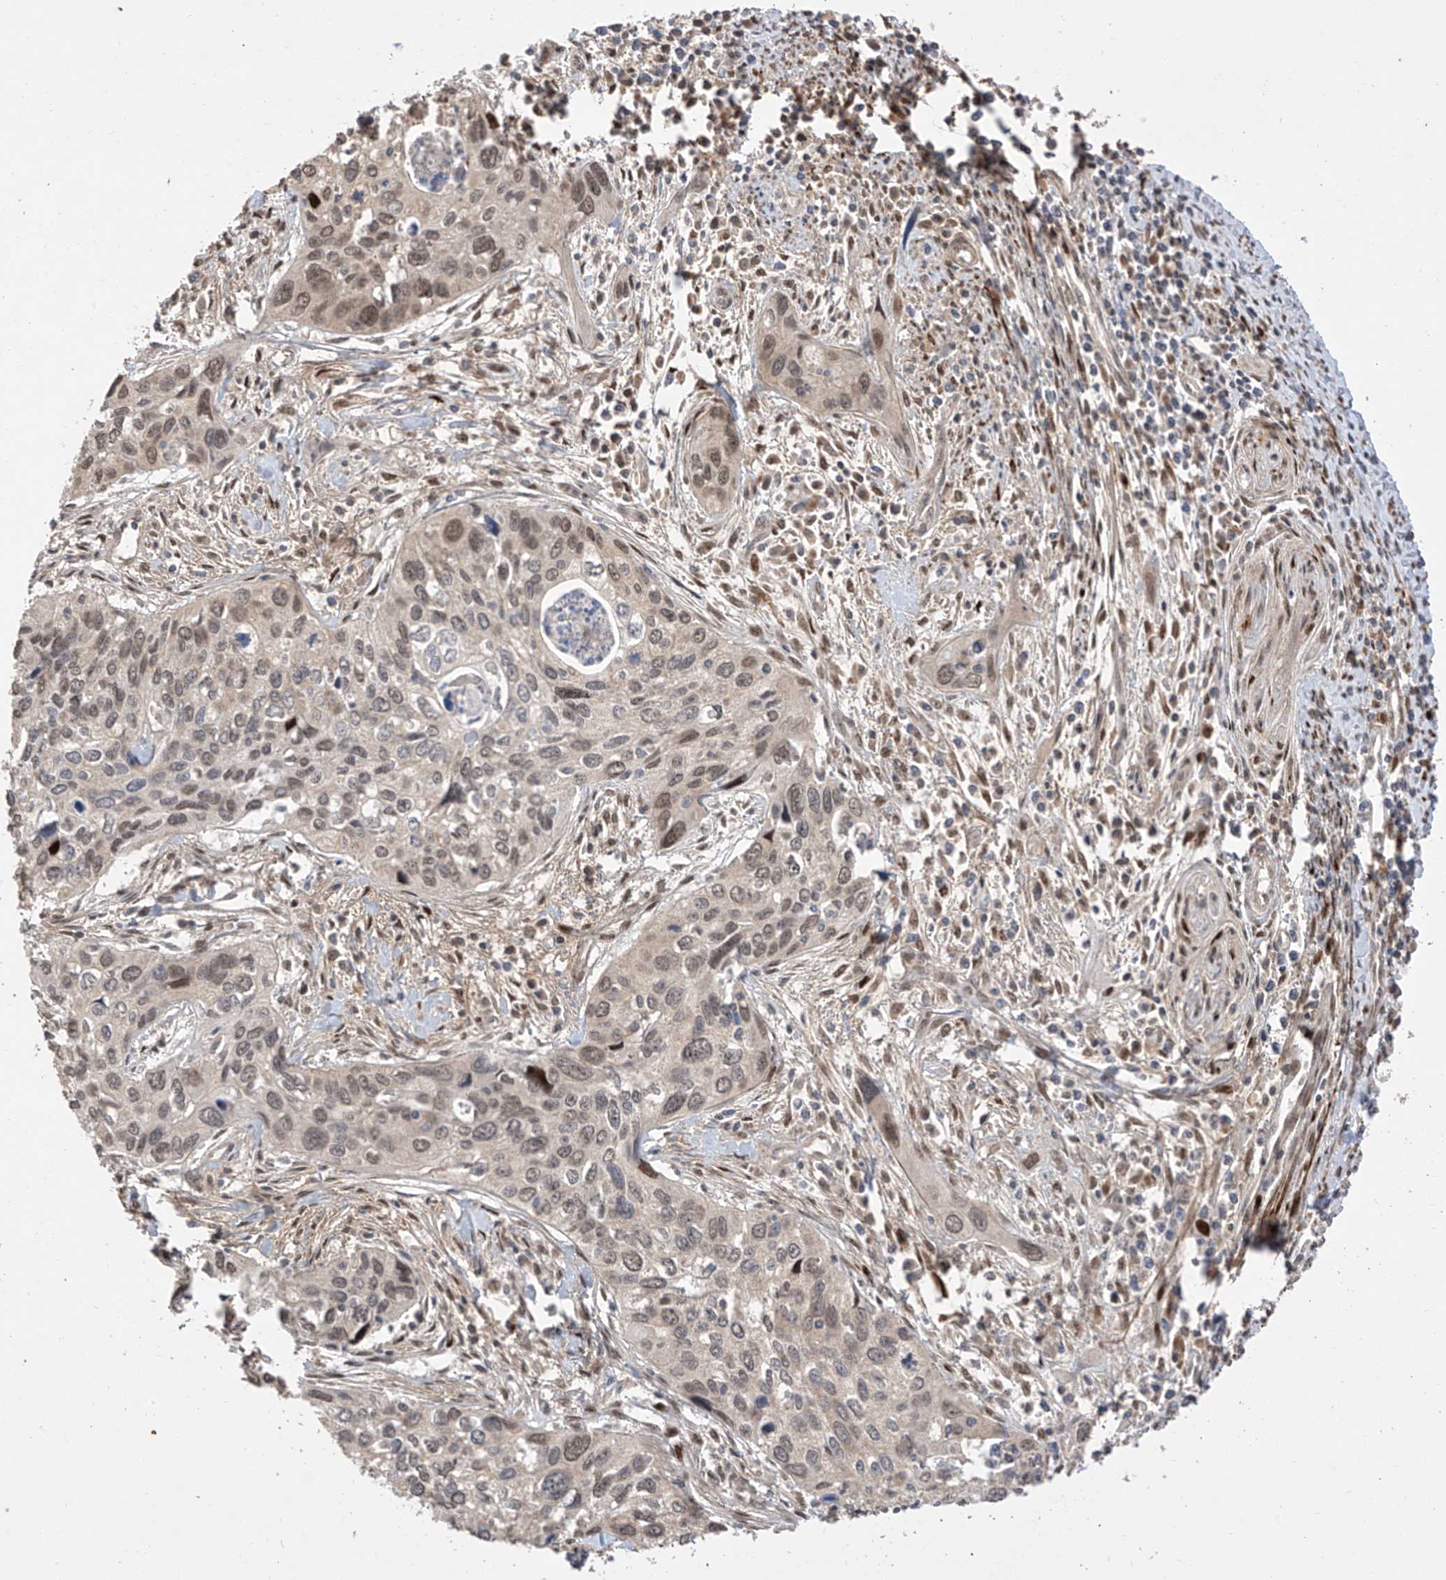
{"staining": {"intensity": "moderate", "quantity": ">75%", "location": "nuclear"}, "tissue": "cervical cancer", "cell_type": "Tumor cells", "image_type": "cancer", "snomed": [{"axis": "morphology", "description": "Squamous cell carcinoma, NOS"}, {"axis": "topography", "description": "Cervix"}], "caption": "IHC staining of cervical cancer (squamous cell carcinoma), which demonstrates medium levels of moderate nuclear staining in about >75% of tumor cells indicating moderate nuclear protein expression. The staining was performed using DAB (brown) for protein detection and nuclei were counterstained in hematoxylin (blue).", "gene": "LATS1", "patient": {"sex": "female", "age": 55}}